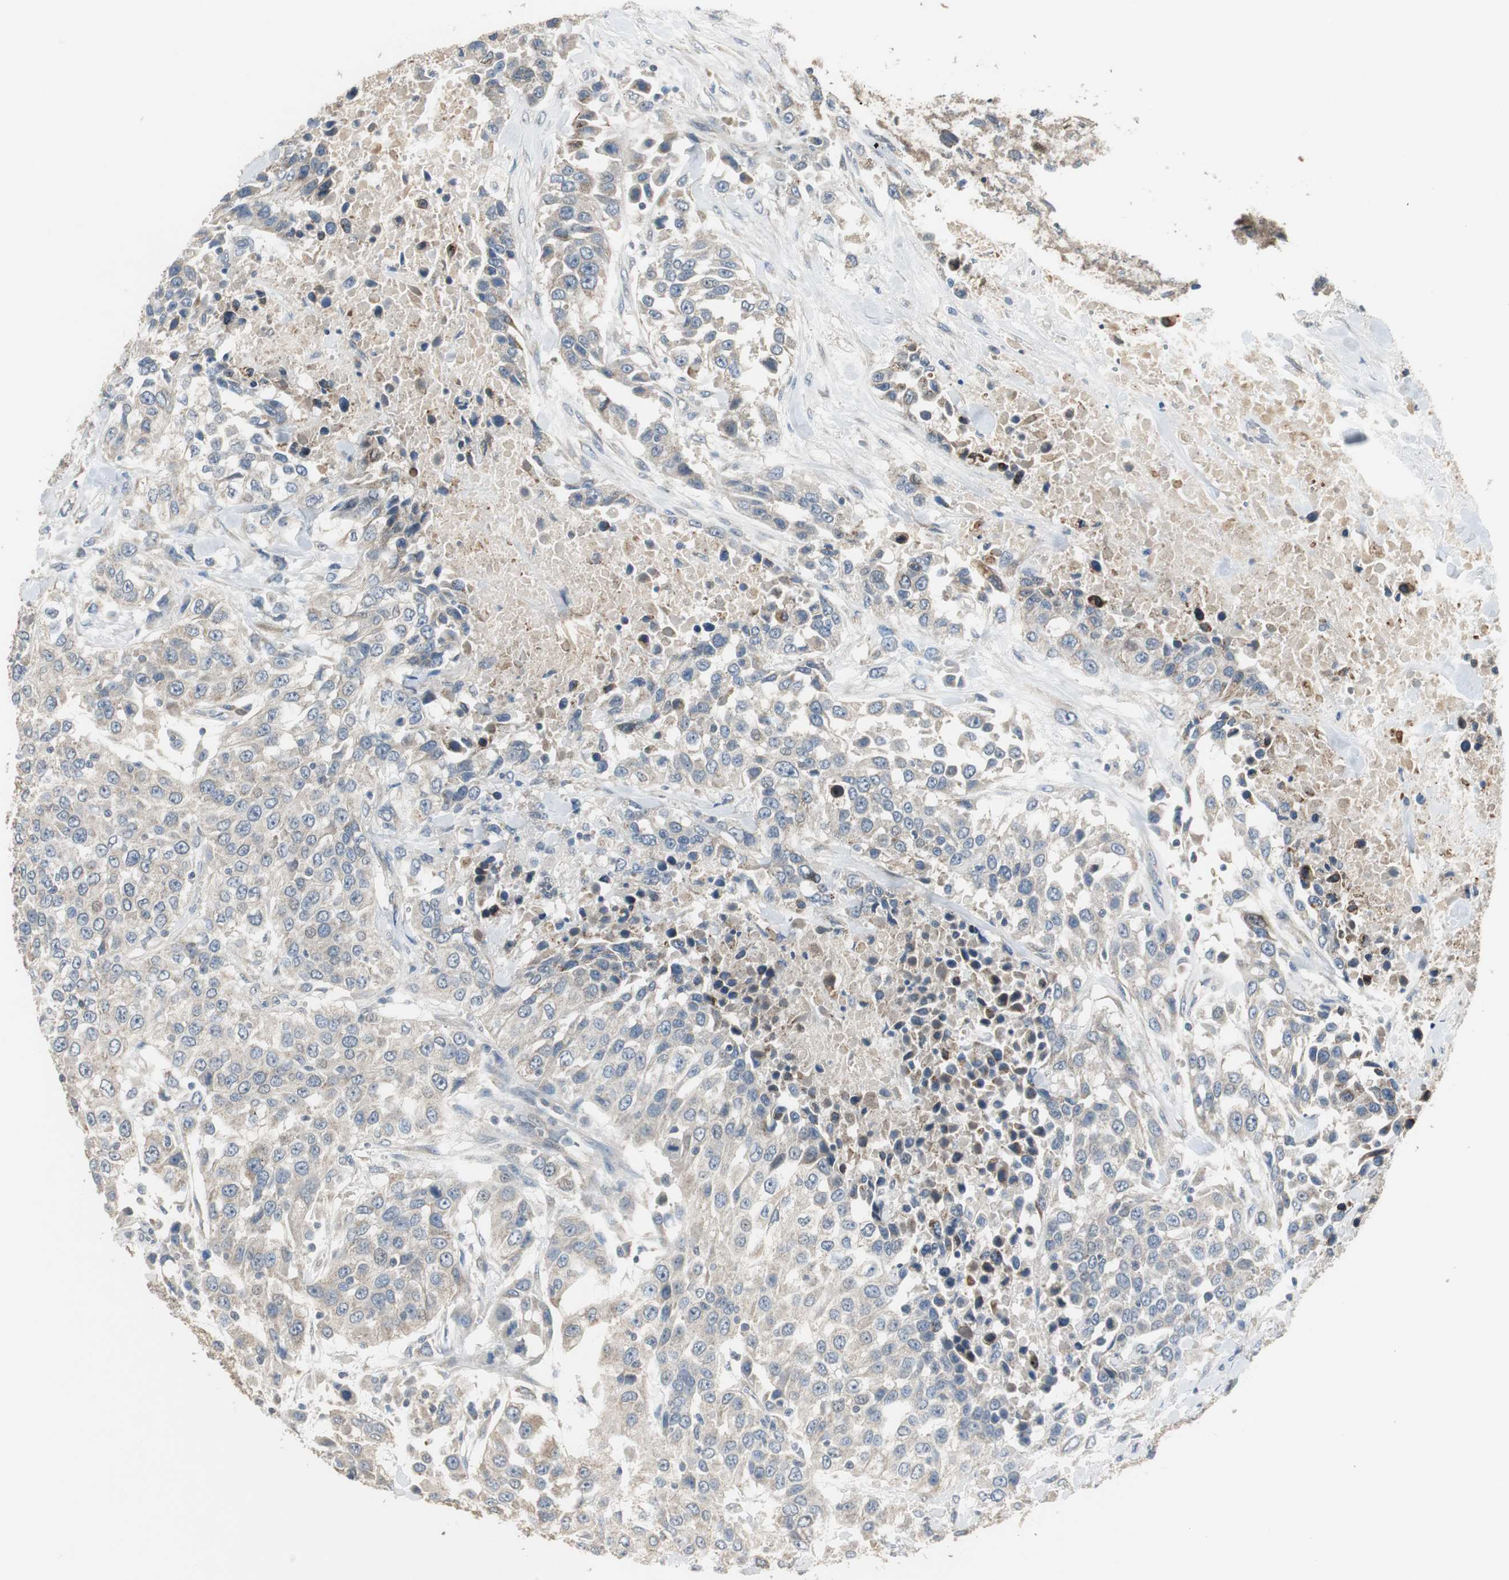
{"staining": {"intensity": "negative", "quantity": "none", "location": "none"}, "tissue": "urothelial cancer", "cell_type": "Tumor cells", "image_type": "cancer", "snomed": [{"axis": "morphology", "description": "Urothelial carcinoma, High grade"}, {"axis": "topography", "description": "Urinary bladder"}], "caption": "Tumor cells show no significant protein expression in urothelial carcinoma (high-grade).", "gene": "MYT1", "patient": {"sex": "female", "age": 80}}